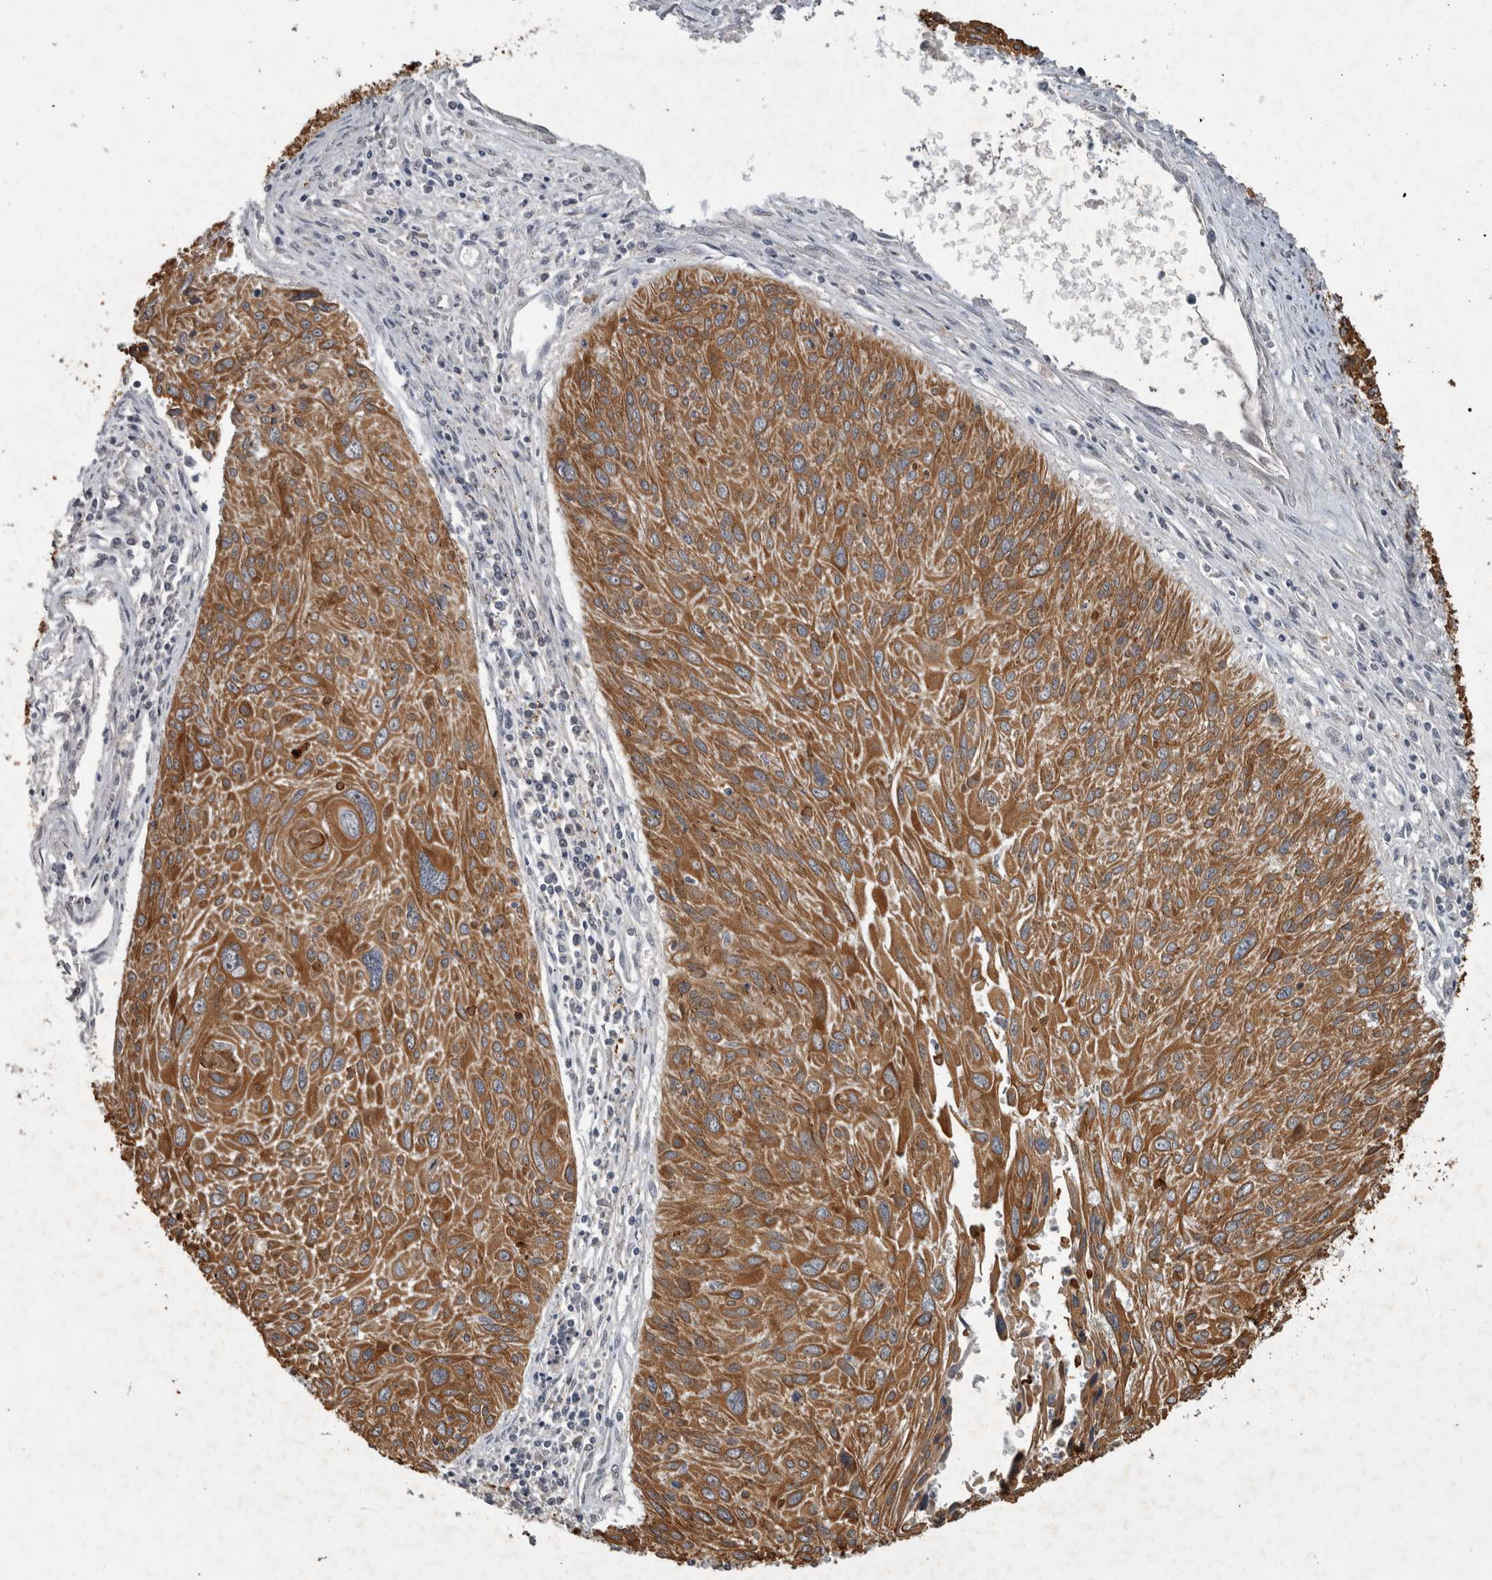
{"staining": {"intensity": "strong", "quantity": ">75%", "location": "cytoplasmic/membranous"}, "tissue": "cervical cancer", "cell_type": "Tumor cells", "image_type": "cancer", "snomed": [{"axis": "morphology", "description": "Squamous cell carcinoma, NOS"}, {"axis": "topography", "description": "Cervix"}], "caption": "A brown stain shows strong cytoplasmic/membranous positivity of a protein in squamous cell carcinoma (cervical) tumor cells.", "gene": "RHPN1", "patient": {"sex": "female", "age": 51}}